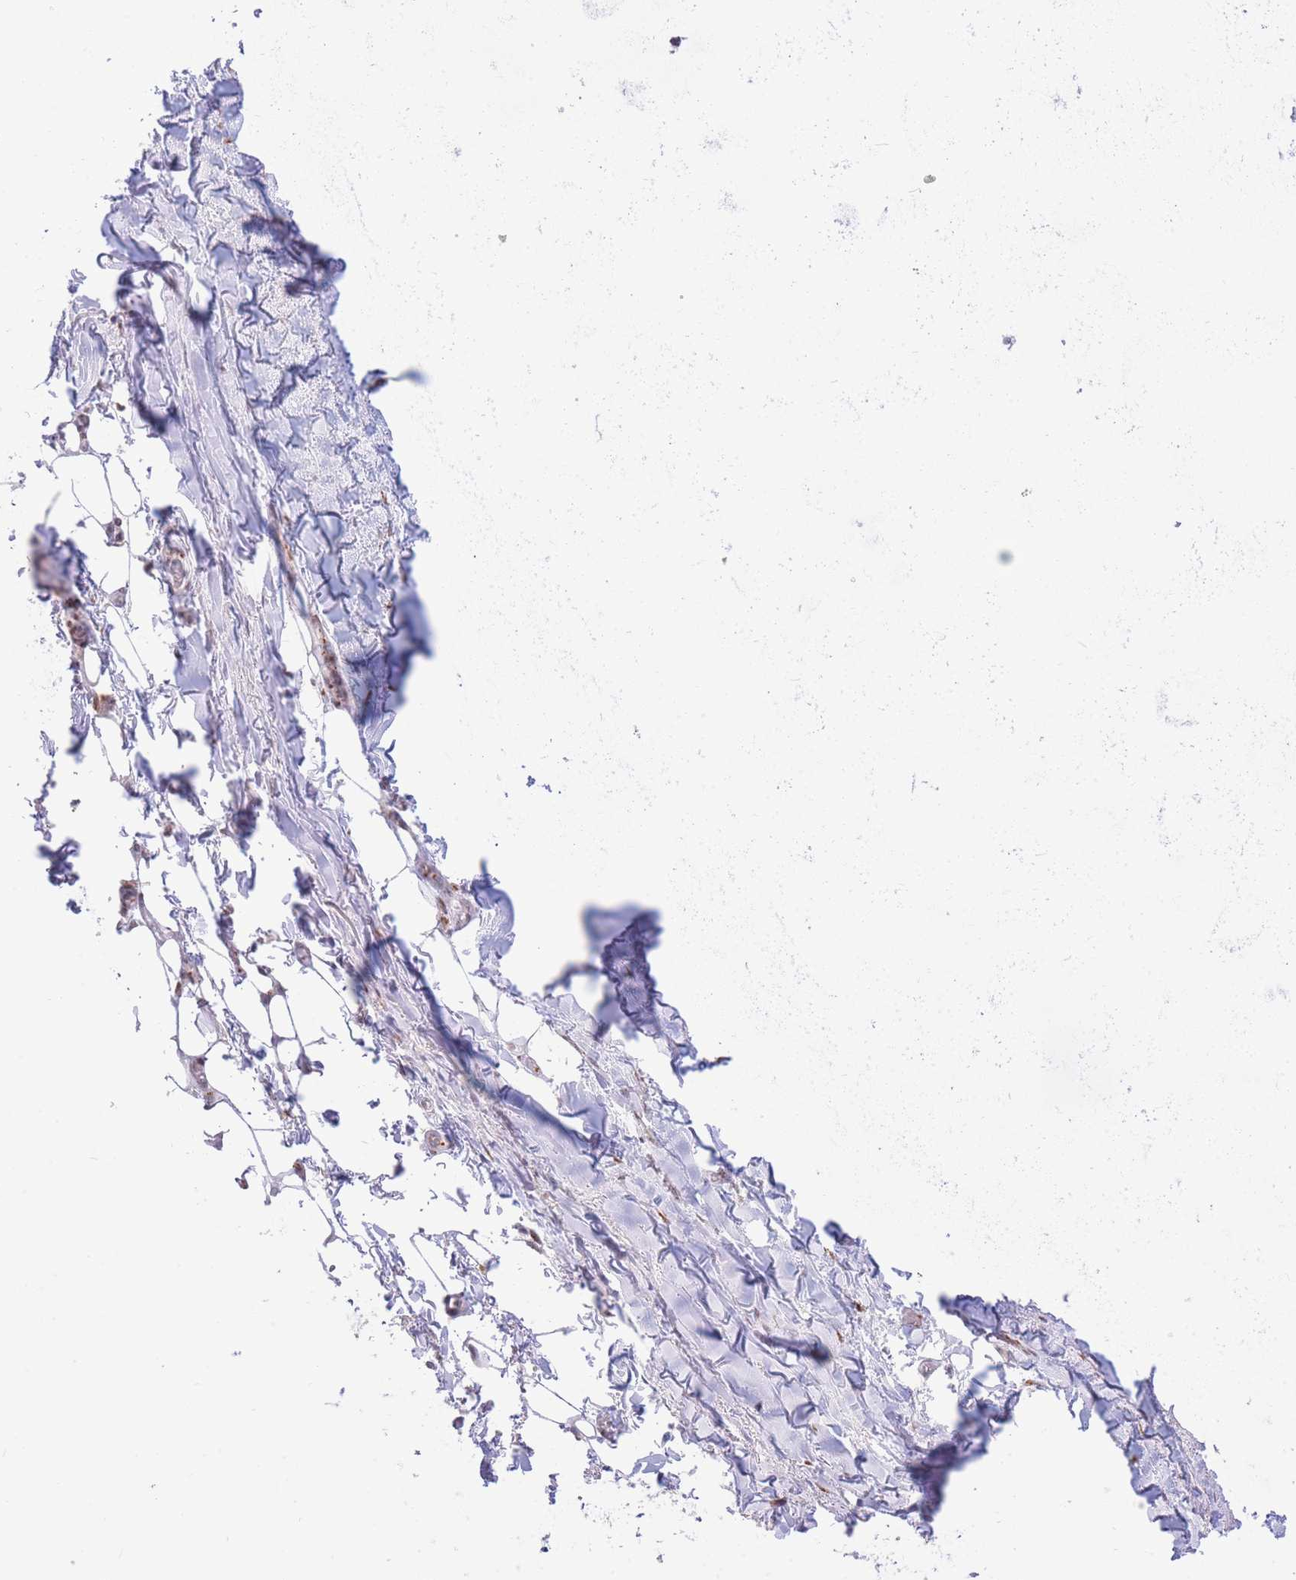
{"staining": {"intensity": "negative", "quantity": "none", "location": "none"}, "tissue": "adipose tissue", "cell_type": "Adipocytes", "image_type": "normal", "snomed": [{"axis": "morphology", "description": "Normal tissue, NOS"}, {"axis": "topography", "description": "Cartilage tissue"}, {"axis": "topography", "description": "Bronchus"}], "caption": "Immunohistochemistry histopathology image of benign human adipose tissue stained for a protein (brown), which shows no expression in adipocytes.", "gene": "INO80C", "patient": {"sex": "male", "age": 63}}